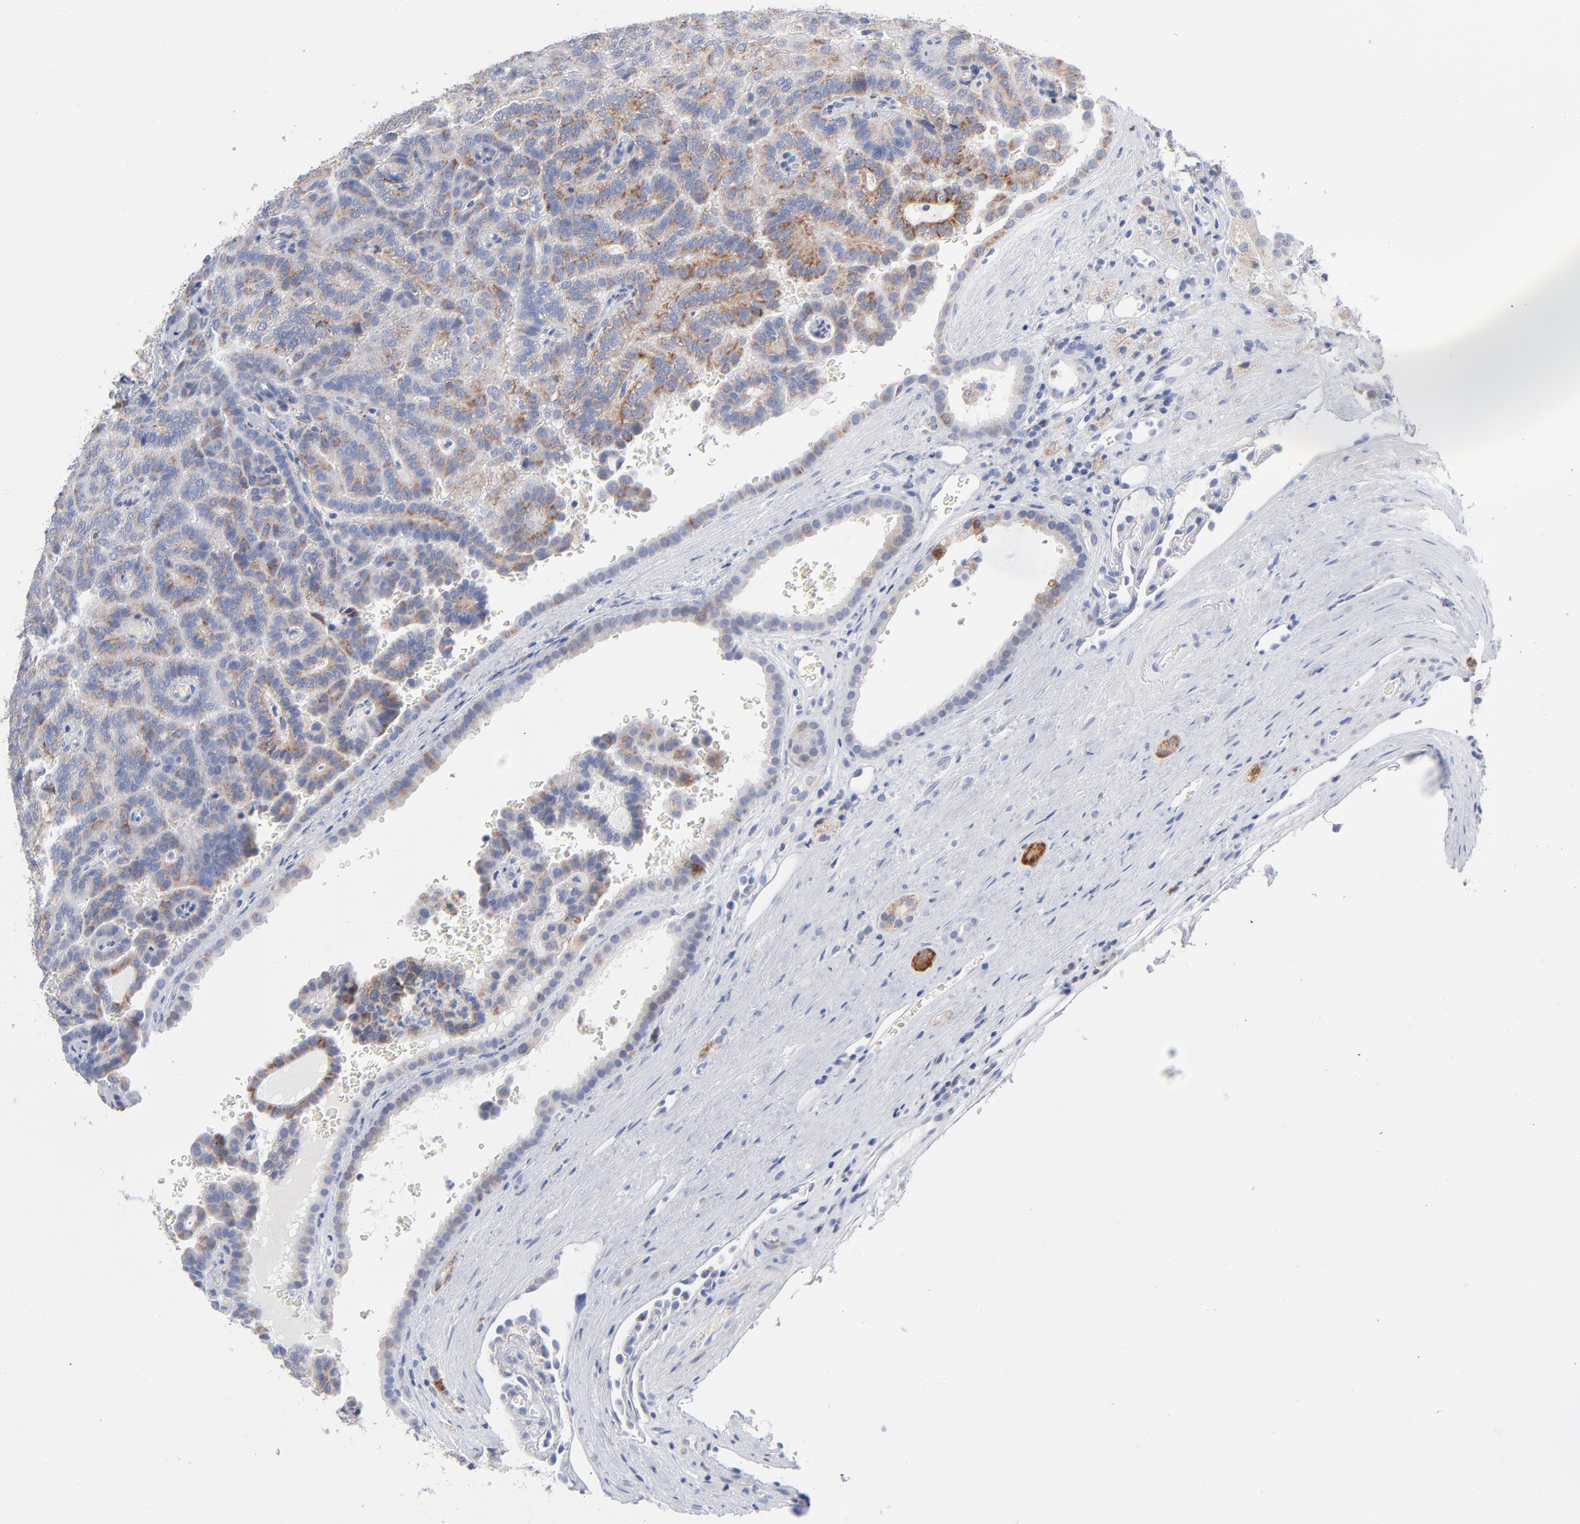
{"staining": {"intensity": "weak", "quantity": "<25%", "location": "cytoplasmic/membranous"}, "tissue": "renal cancer", "cell_type": "Tumor cells", "image_type": "cancer", "snomed": [{"axis": "morphology", "description": "Adenocarcinoma, NOS"}, {"axis": "topography", "description": "Kidney"}], "caption": "Immunohistochemistry of human renal cancer (adenocarcinoma) exhibits no positivity in tumor cells.", "gene": "CHCHD10", "patient": {"sex": "male", "age": 61}}